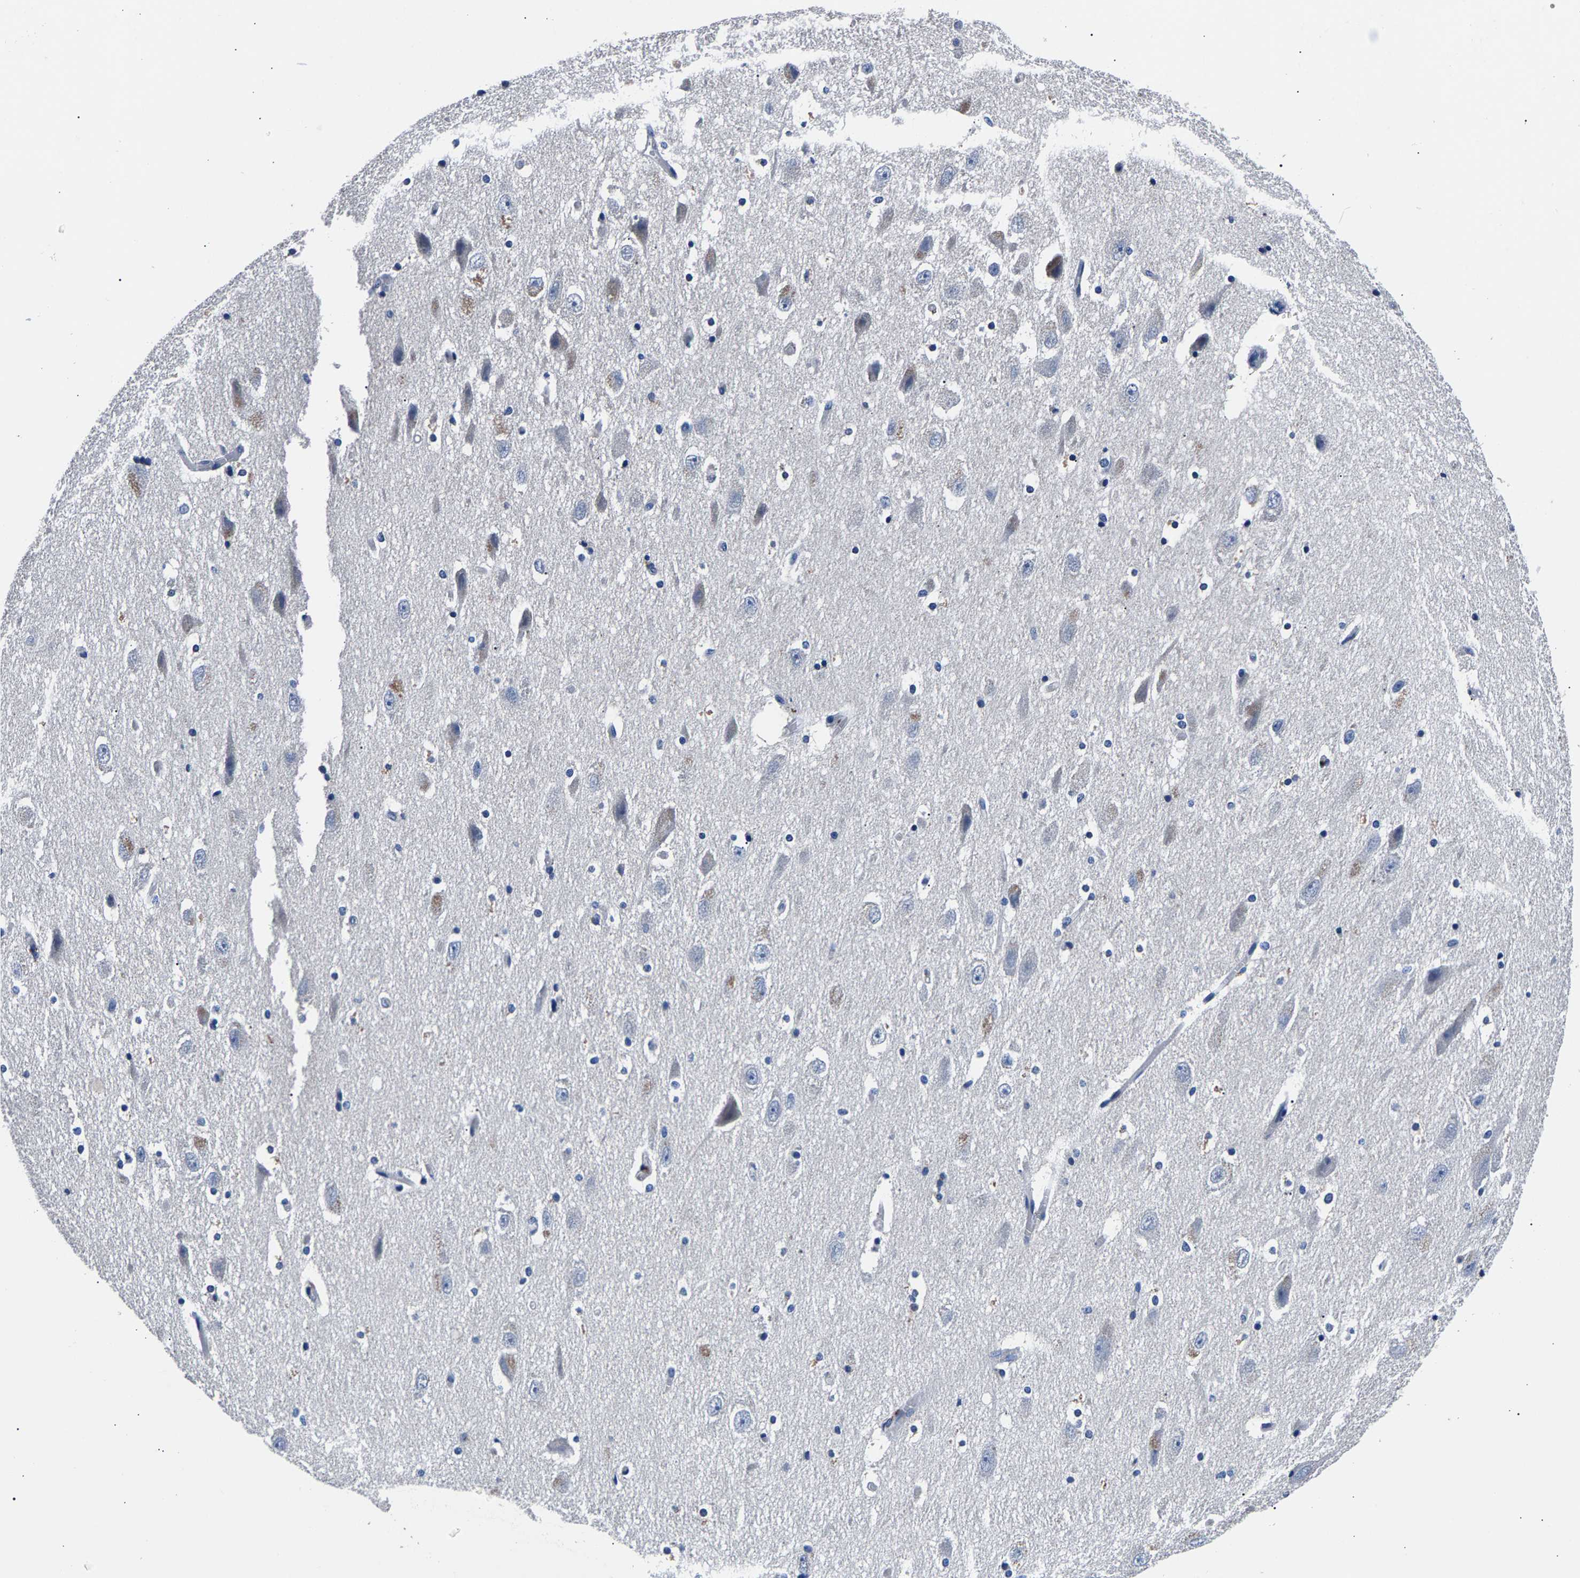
{"staining": {"intensity": "negative", "quantity": "none", "location": "none"}, "tissue": "hippocampus", "cell_type": "Glial cells", "image_type": "normal", "snomed": [{"axis": "morphology", "description": "Normal tissue, NOS"}, {"axis": "topography", "description": "Hippocampus"}], "caption": "Immunohistochemistry photomicrograph of unremarkable hippocampus: hippocampus stained with DAB shows no significant protein staining in glial cells.", "gene": "PHF24", "patient": {"sex": "female", "age": 19}}